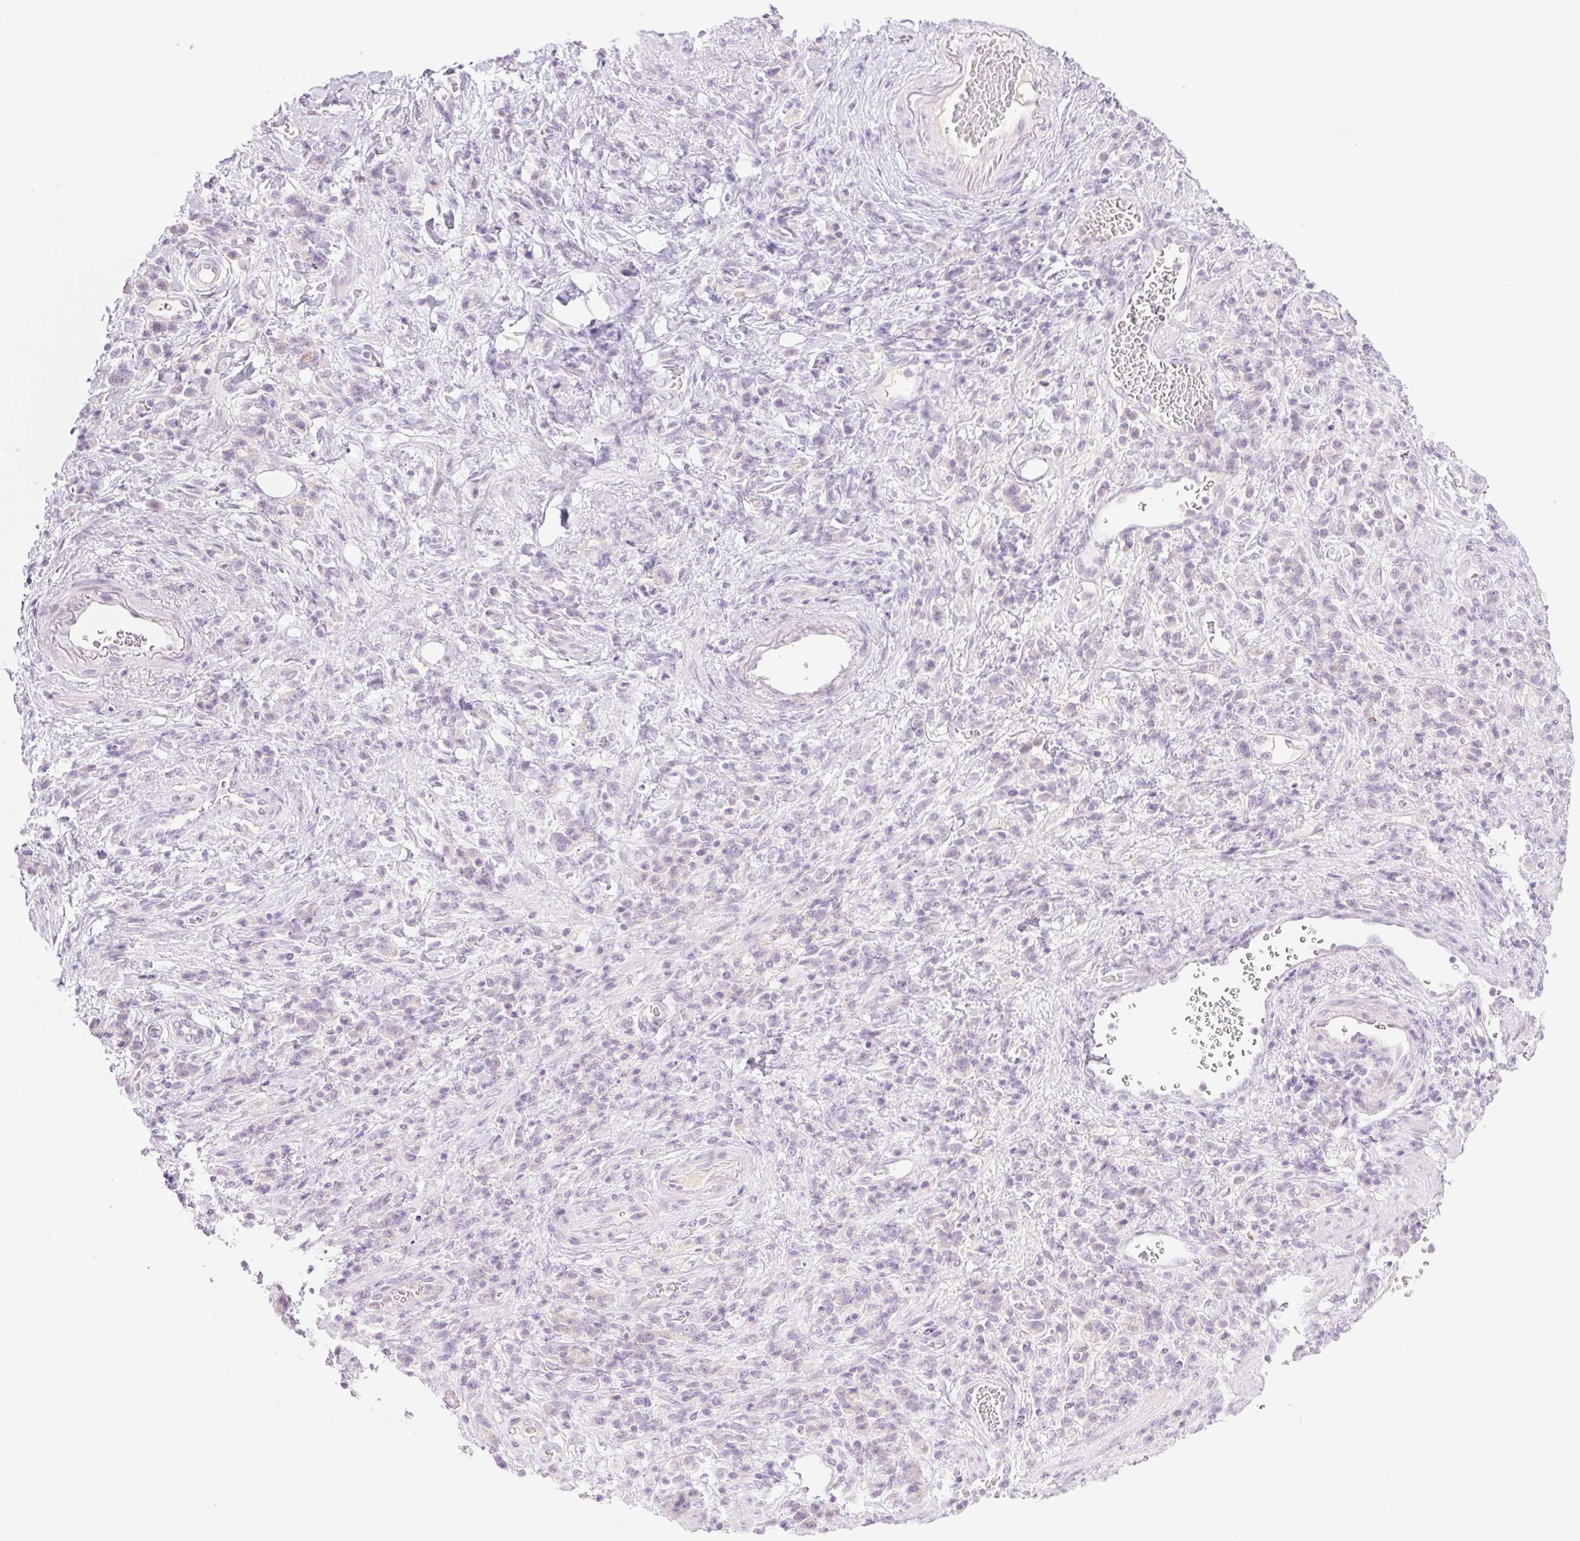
{"staining": {"intensity": "negative", "quantity": "none", "location": "none"}, "tissue": "stomach cancer", "cell_type": "Tumor cells", "image_type": "cancer", "snomed": [{"axis": "morphology", "description": "Adenocarcinoma, NOS"}, {"axis": "topography", "description": "Stomach"}], "caption": "Immunohistochemistry of stomach cancer (adenocarcinoma) demonstrates no expression in tumor cells.", "gene": "TBX15", "patient": {"sex": "male", "age": 77}}